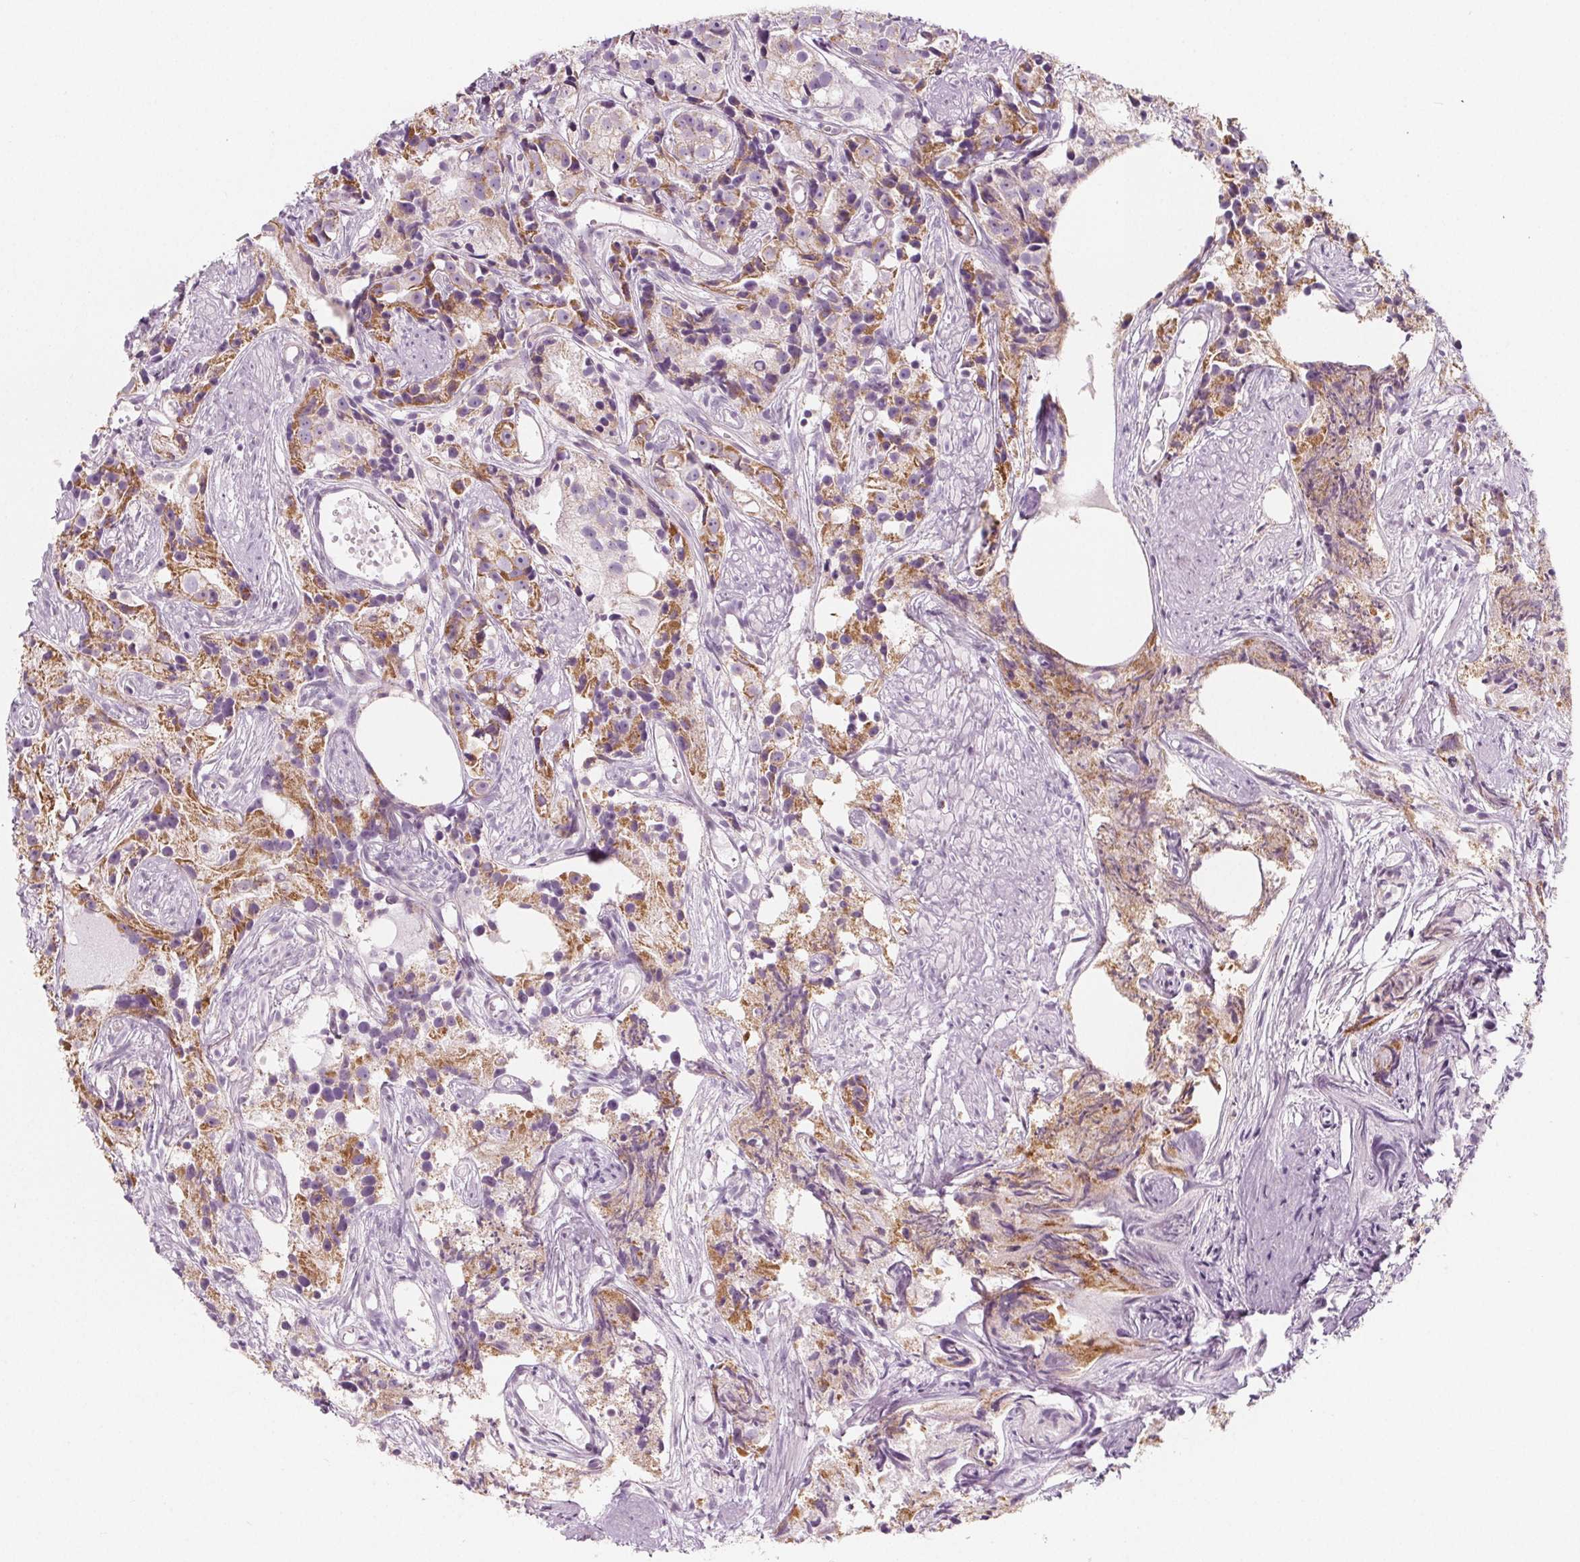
{"staining": {"intensity": "moderate", "quantity": "25%-75%", "location": "cytoplasmic/membranous"}, "tissue": "prostate cancer", "cell_type": "Tumor cells", "image_type": "cancer", "snomed": [{"axis": "morphology", "description": "Adenocarcinoma, High grade"}, {"axis": "topography", "description": "Prostate"}], "caption": "This is an image of immunohistochemistry (IHC) staining of adenocarcinoma (high-grade) (prostate), which shows moderate expression in the cytoplasmic/membranous of tumor cells.", "gene": "IL17C", "patient": {"sex": "male", "age": 75}}